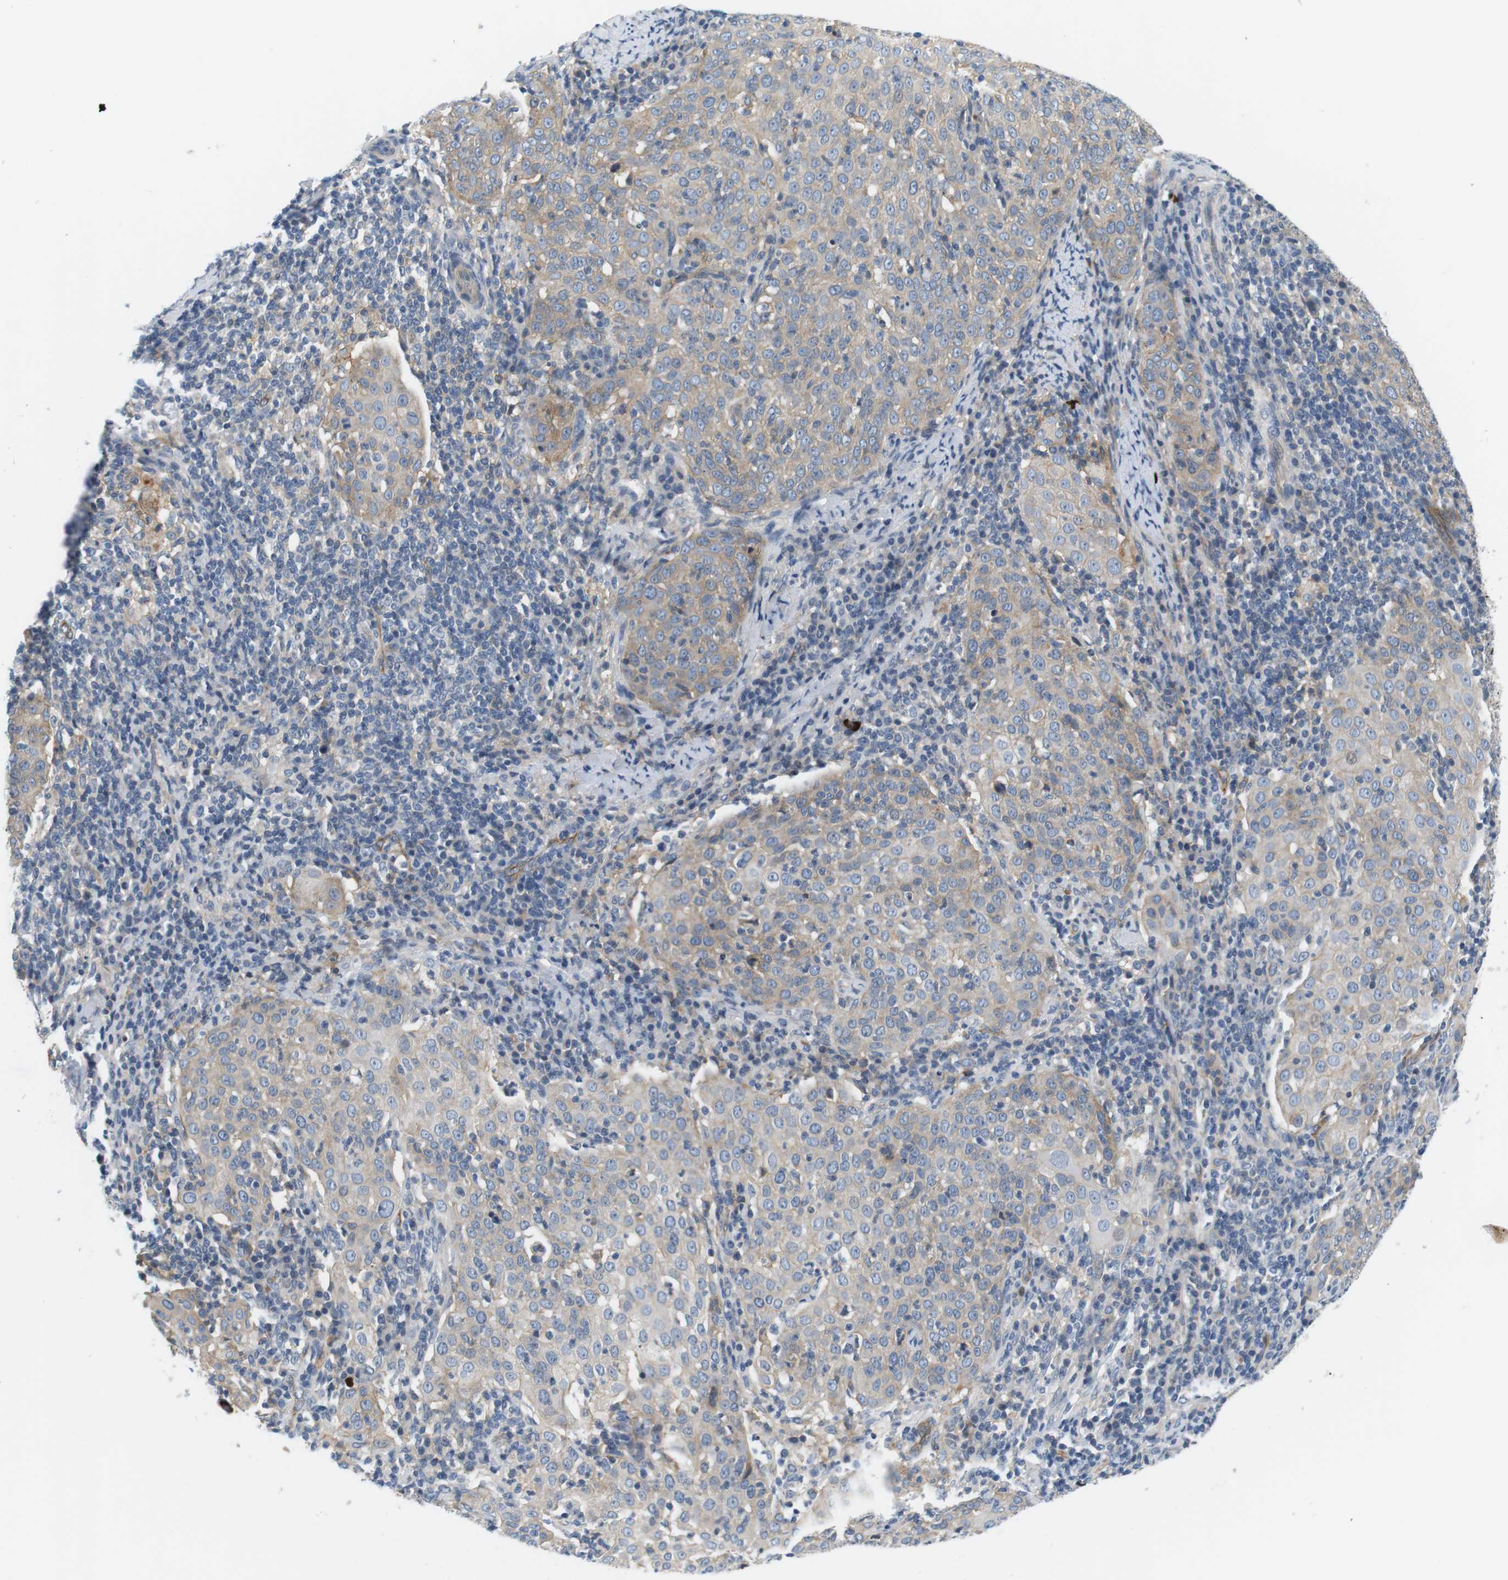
{"staining": {"intensity": "weak", "quantity": "25%-75%", "location": "cytoplasmic/membranous"}, "tissue": "cervical cancer", "cell_type": "Tumor cells", "image_type": "cancer", "snomed": [{"axis": "morphology", "description": "Squamous cell carcinoma, NOS"}, {"axis": "topography", "description": "Cervix"}], "caption": "This is an image of immunohistochemistry staining of squamous cell carcinoma (cervical), which shows weak staining in the cytoplasmic/membranous of tumor cells.", "gene": "SLC30A1", "patient": {"sex": "female", "age": 51}}